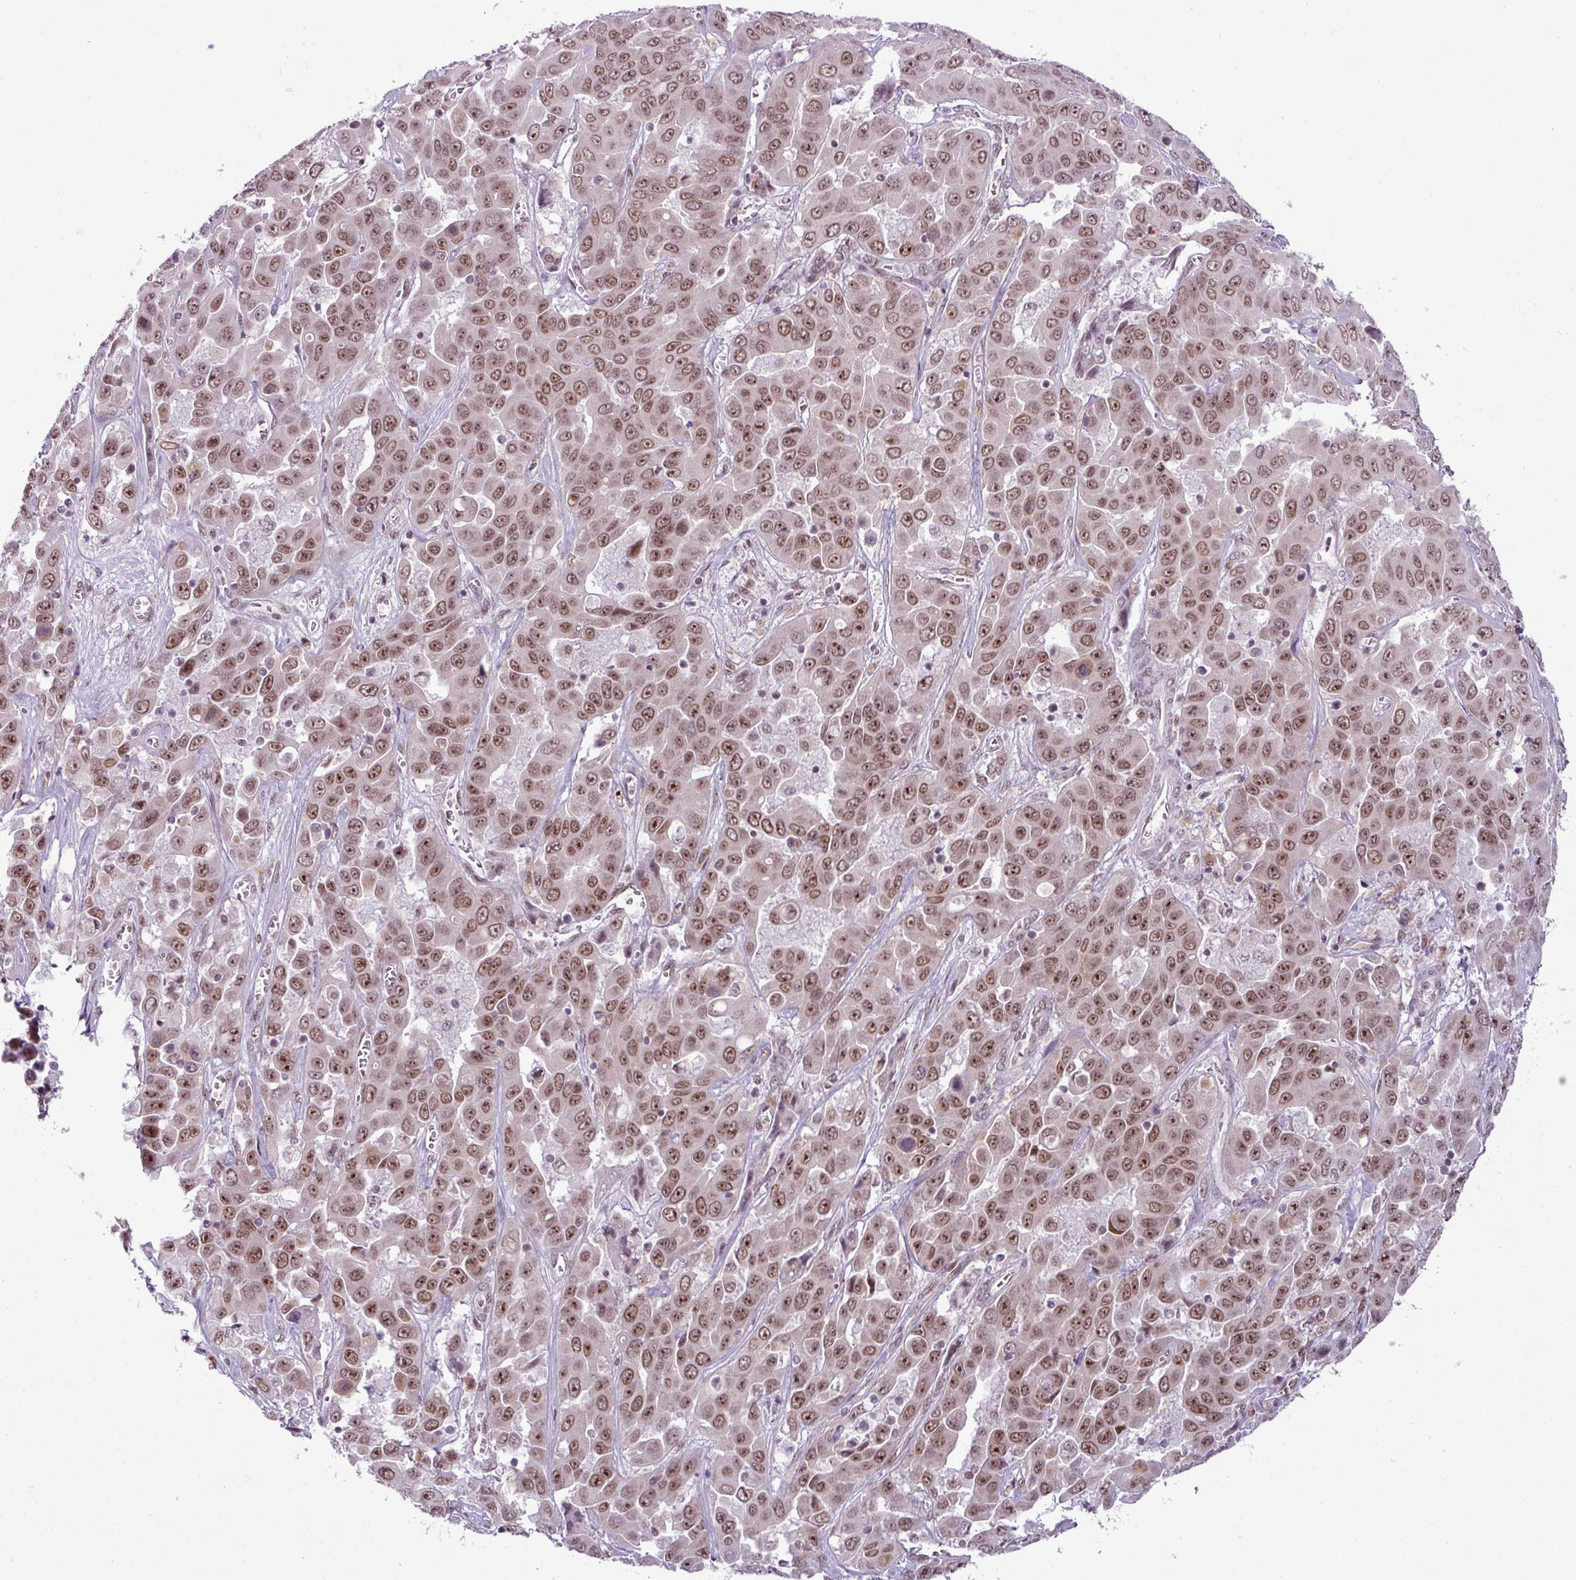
{"staining": {"intensity": "moderate", "quantity": ">75%", "location": "nuclear"}, "tissue": "liver cancer", "cell_type": "Tumor cells", "image_type": "cancer", "snomed": [{"axis": "morphology", "description": "Cholangiocarcinoma"}, {"axis": "topography", "description": "Liver"}], "caption": "Liver cancer was stained to show a protein in brown. There is medium levels of moderate nuclear expression in about >75% of tumor cells.", "gene": "ARL6IP4", "patient": {"sex": "female", "age": 52}}